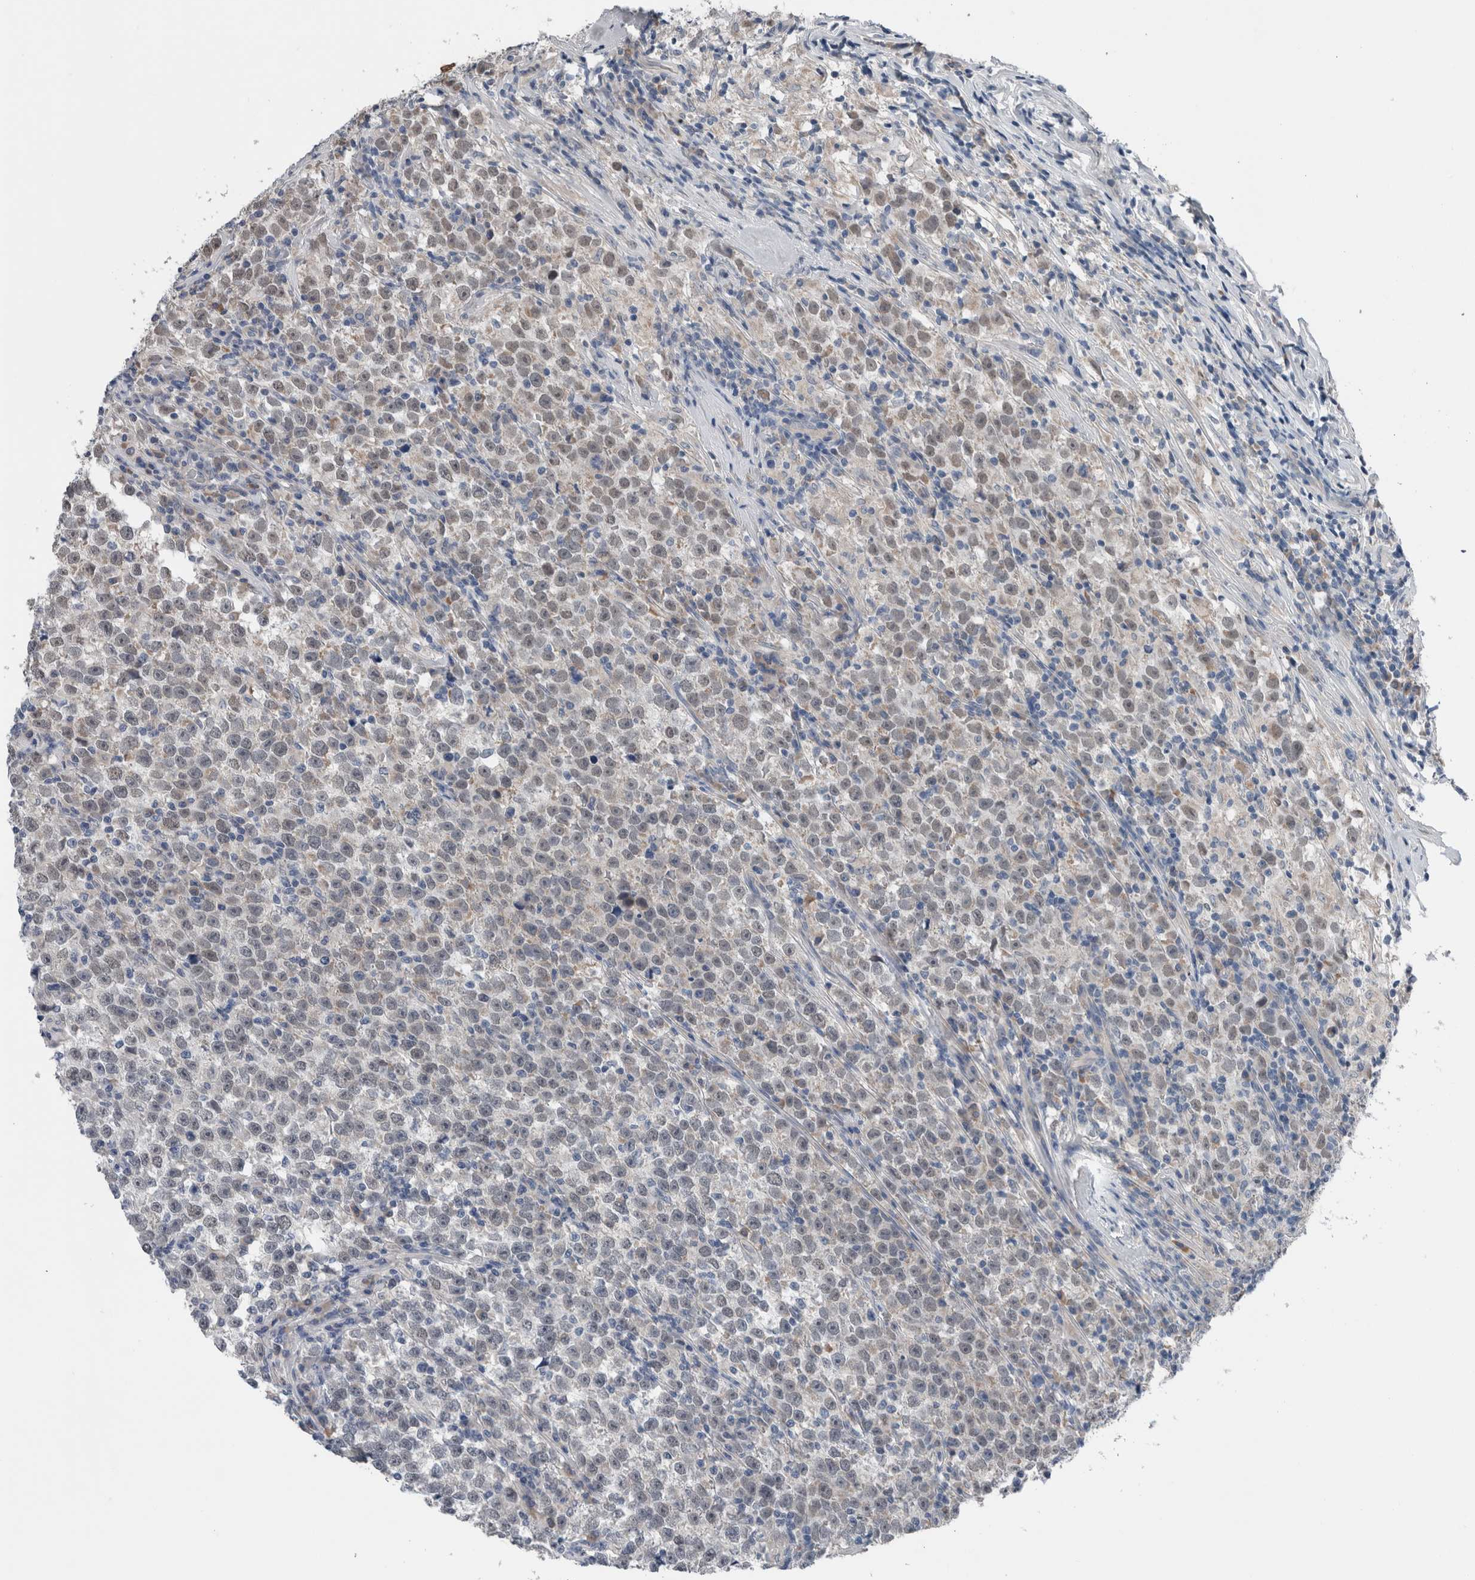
{"staining": {"intensity": "negative", "quantity": "none", "location": "none"}, "tissue": "testis cancer", "cell_type": "Tumor cells", "image_type": "cancer", "snomed": [{"axis": "morphology", "description": "Normal tissue, NOS"}, {"axis": "morphology", "description": "Seminoma, NOS"}, {"axis": "topography", "description": "Testis"}], "caption": "A histopathology image of testis cancer (seminoma) stained for a protein demonstrates no brown staining in tumor cells.", "gene": "CRNN", "patient": {"sex": "male", "age": 43}}